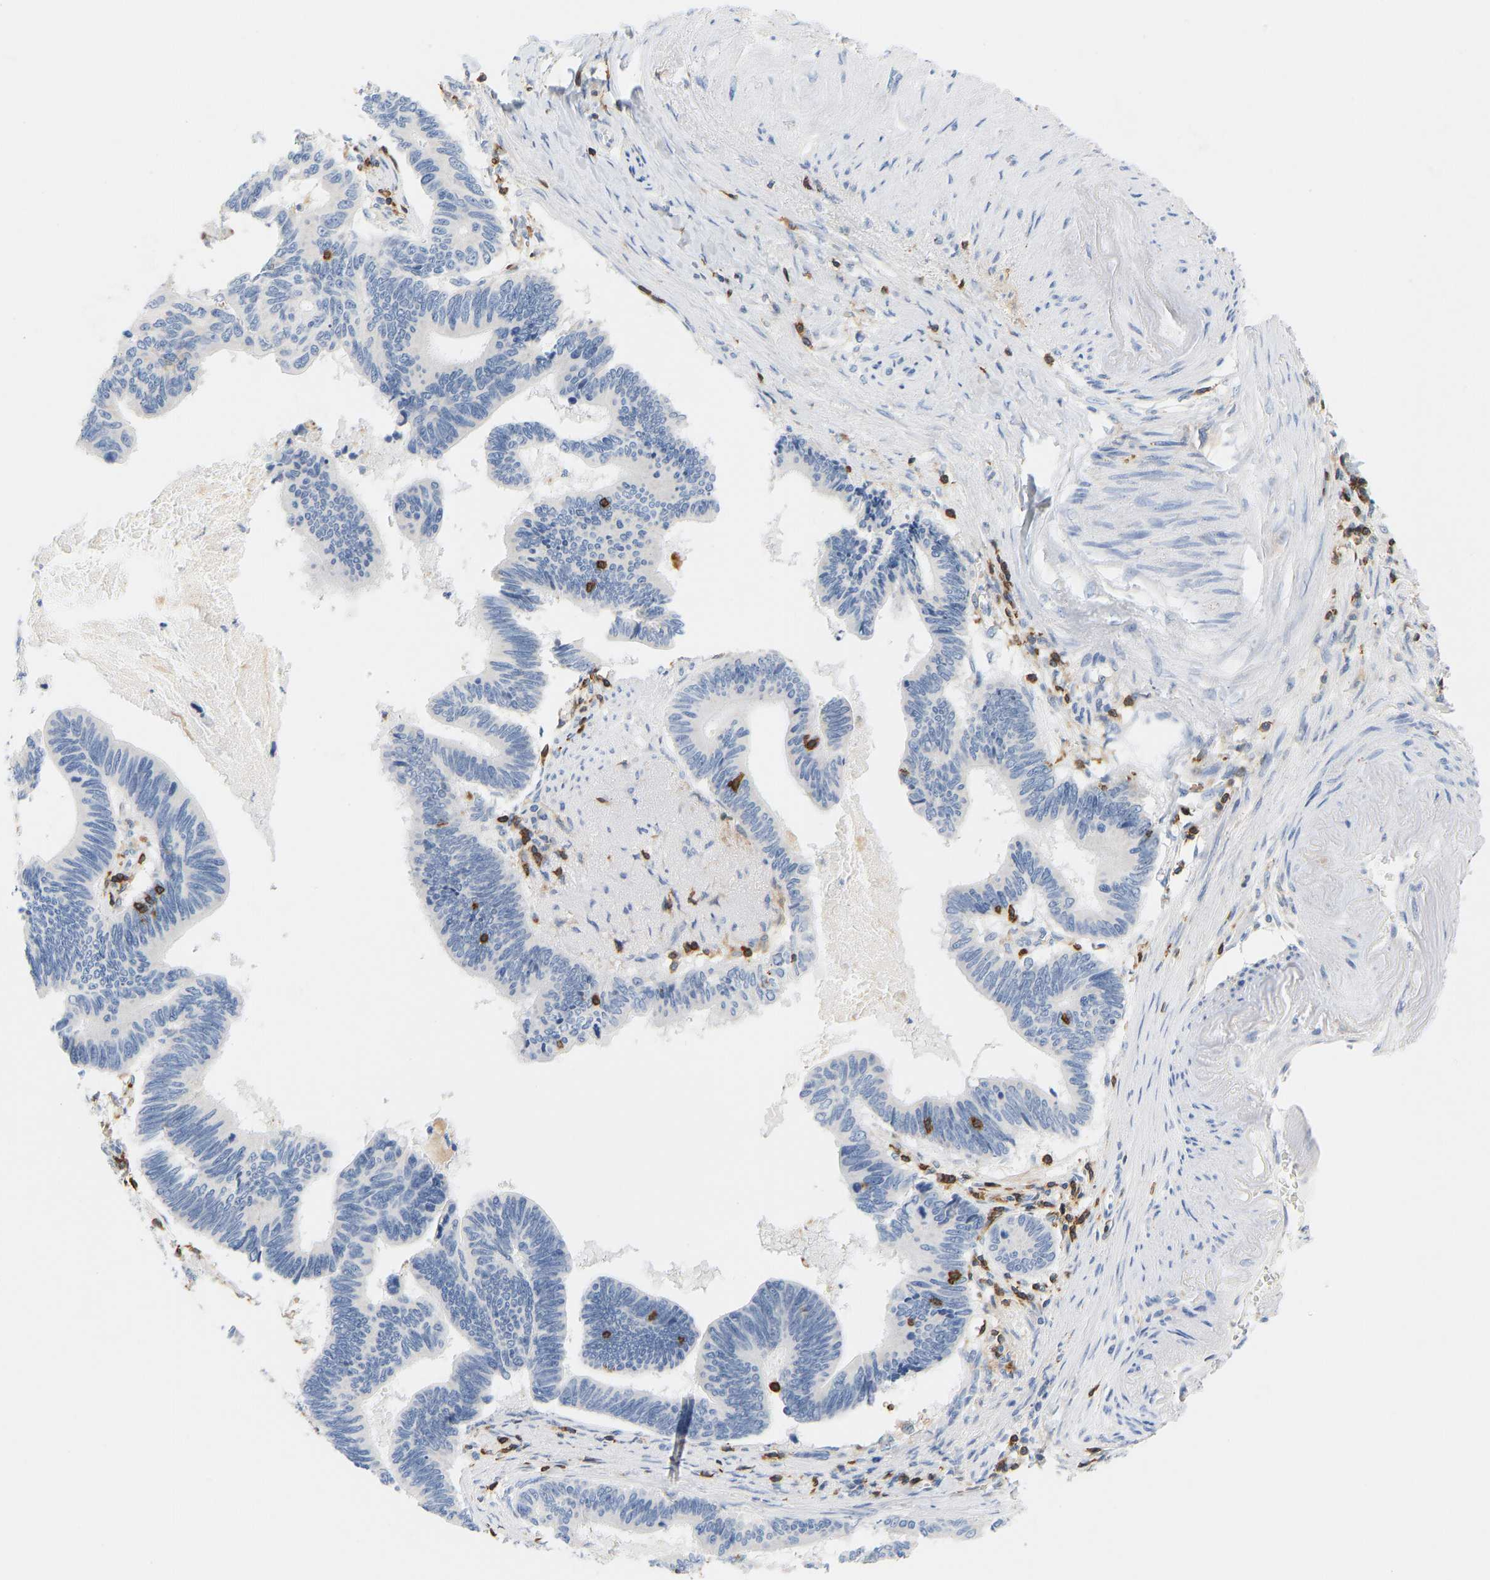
{"staining": {"intensity": "negative", "quantity": "none", "location": "none"}, "tissue": "pancreatic cancer", "cell_type": "Tumor cells", "image_type": "cancer", "snomed": [{"axis": "morphology", "description": "Adenocarcinoma, NOS"}, {"axis": "topography", "description": "Pancreas"}], "caption": "An IHC image of adenocarcinoma (pancreatic) is shown. There is no staining in tumor cells of adenocarcinoma (pancreatic). (DAB (3,3'-diaminobenzidine) IHC visualized using brightfield microscopy, high magnification).", "gene": "EVL", "patient": {"sex": "female", "age": 70}}